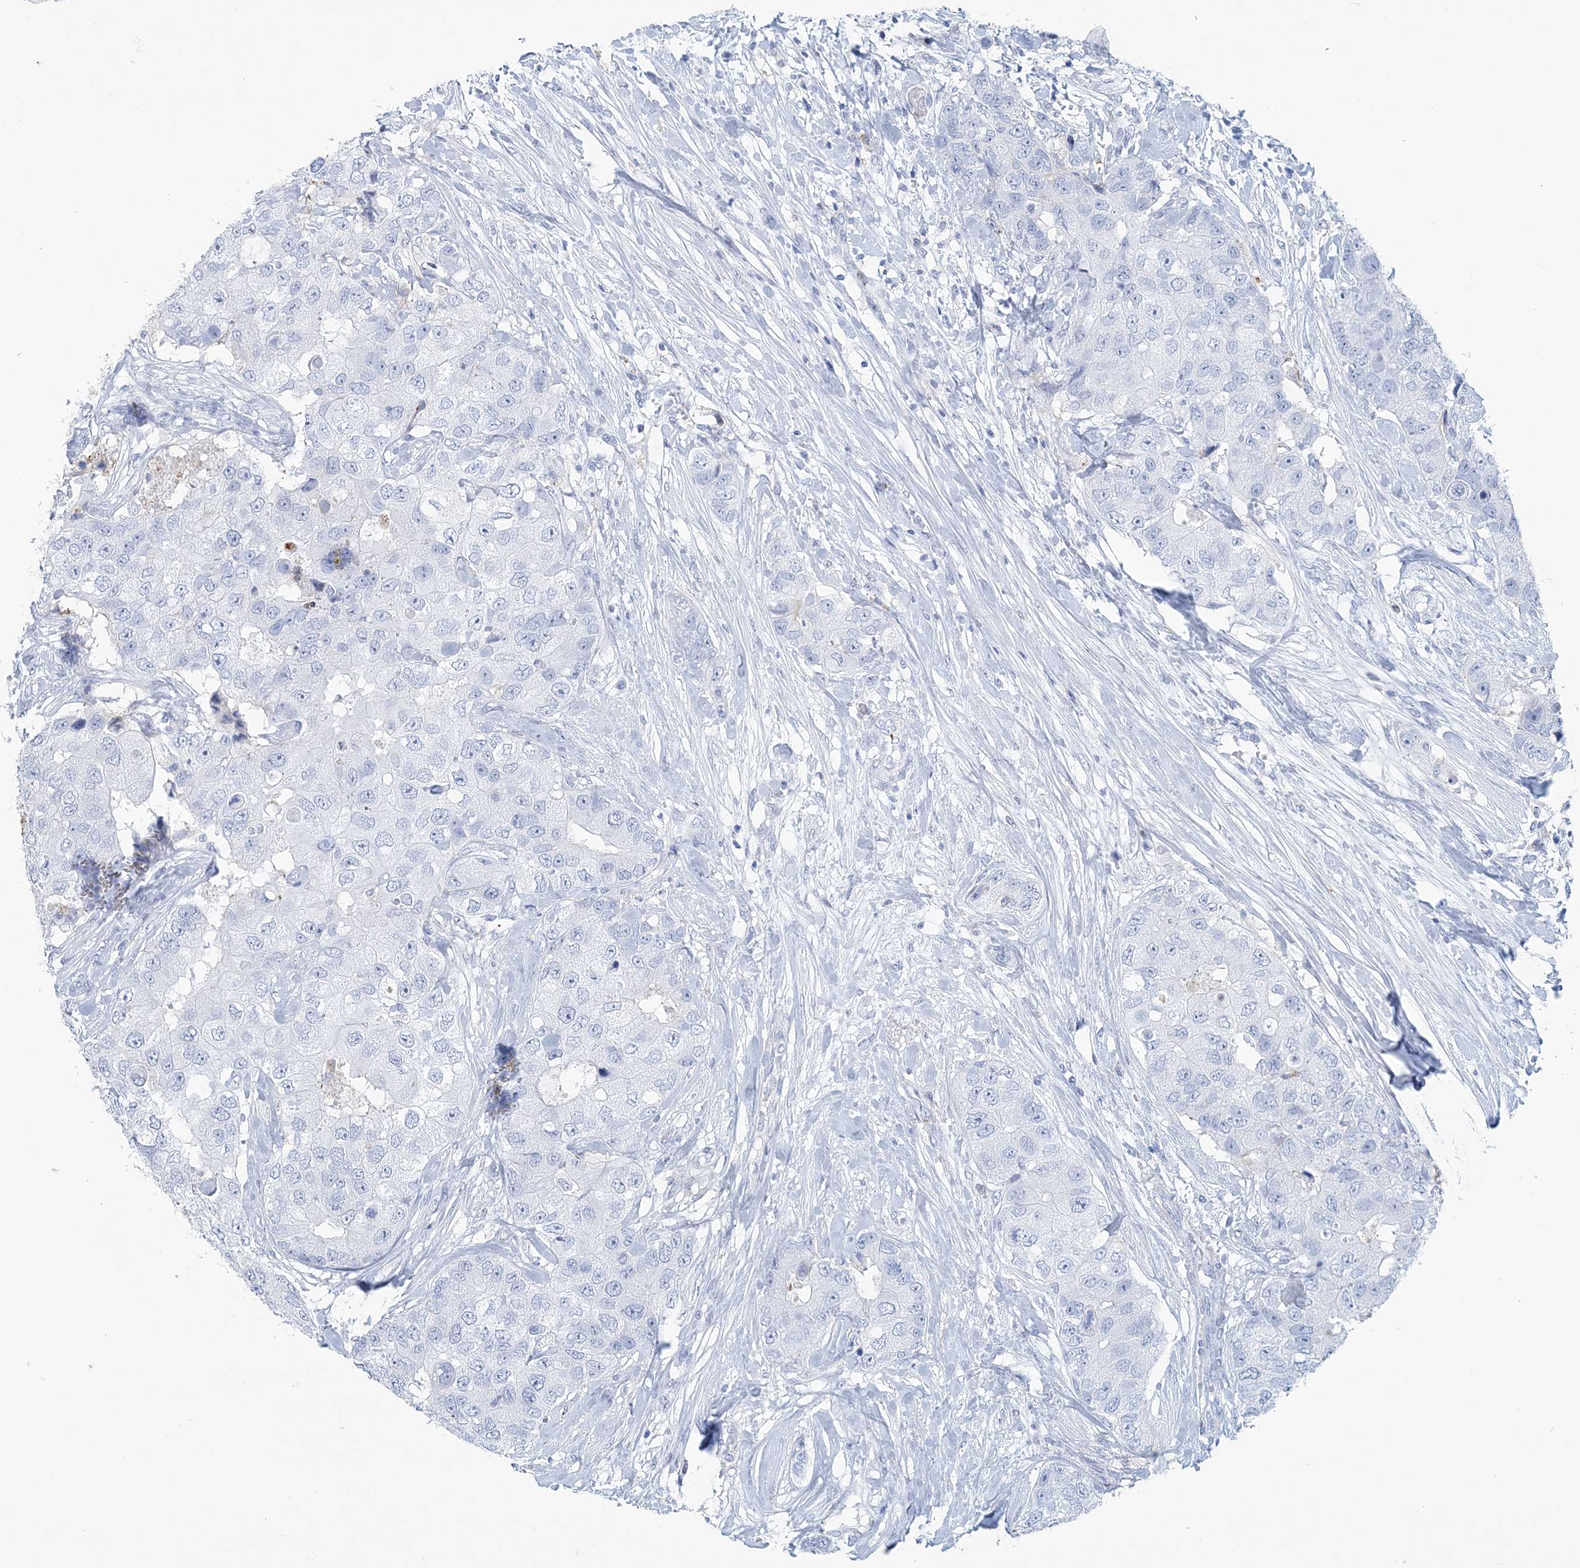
{"staining": {"intensity": "negative", "quantity": "none", "location": "none"}, "tissue": "breast cancer", "cell_type": "Tumor cells", "image_type": "cancer", "snomed": [{"axis": "morphology", "description": "Duct carcinoma"}, {"axis": "topography", "description": "Breast"}], "caption": "DAB (3,3'-diaminobenzidine) immunohistochemical staining of human breast cancer shows no significant positivity in tumor cells.", "gene": "NKX6-1", "patient": {"sex": "female", "age": 62}}